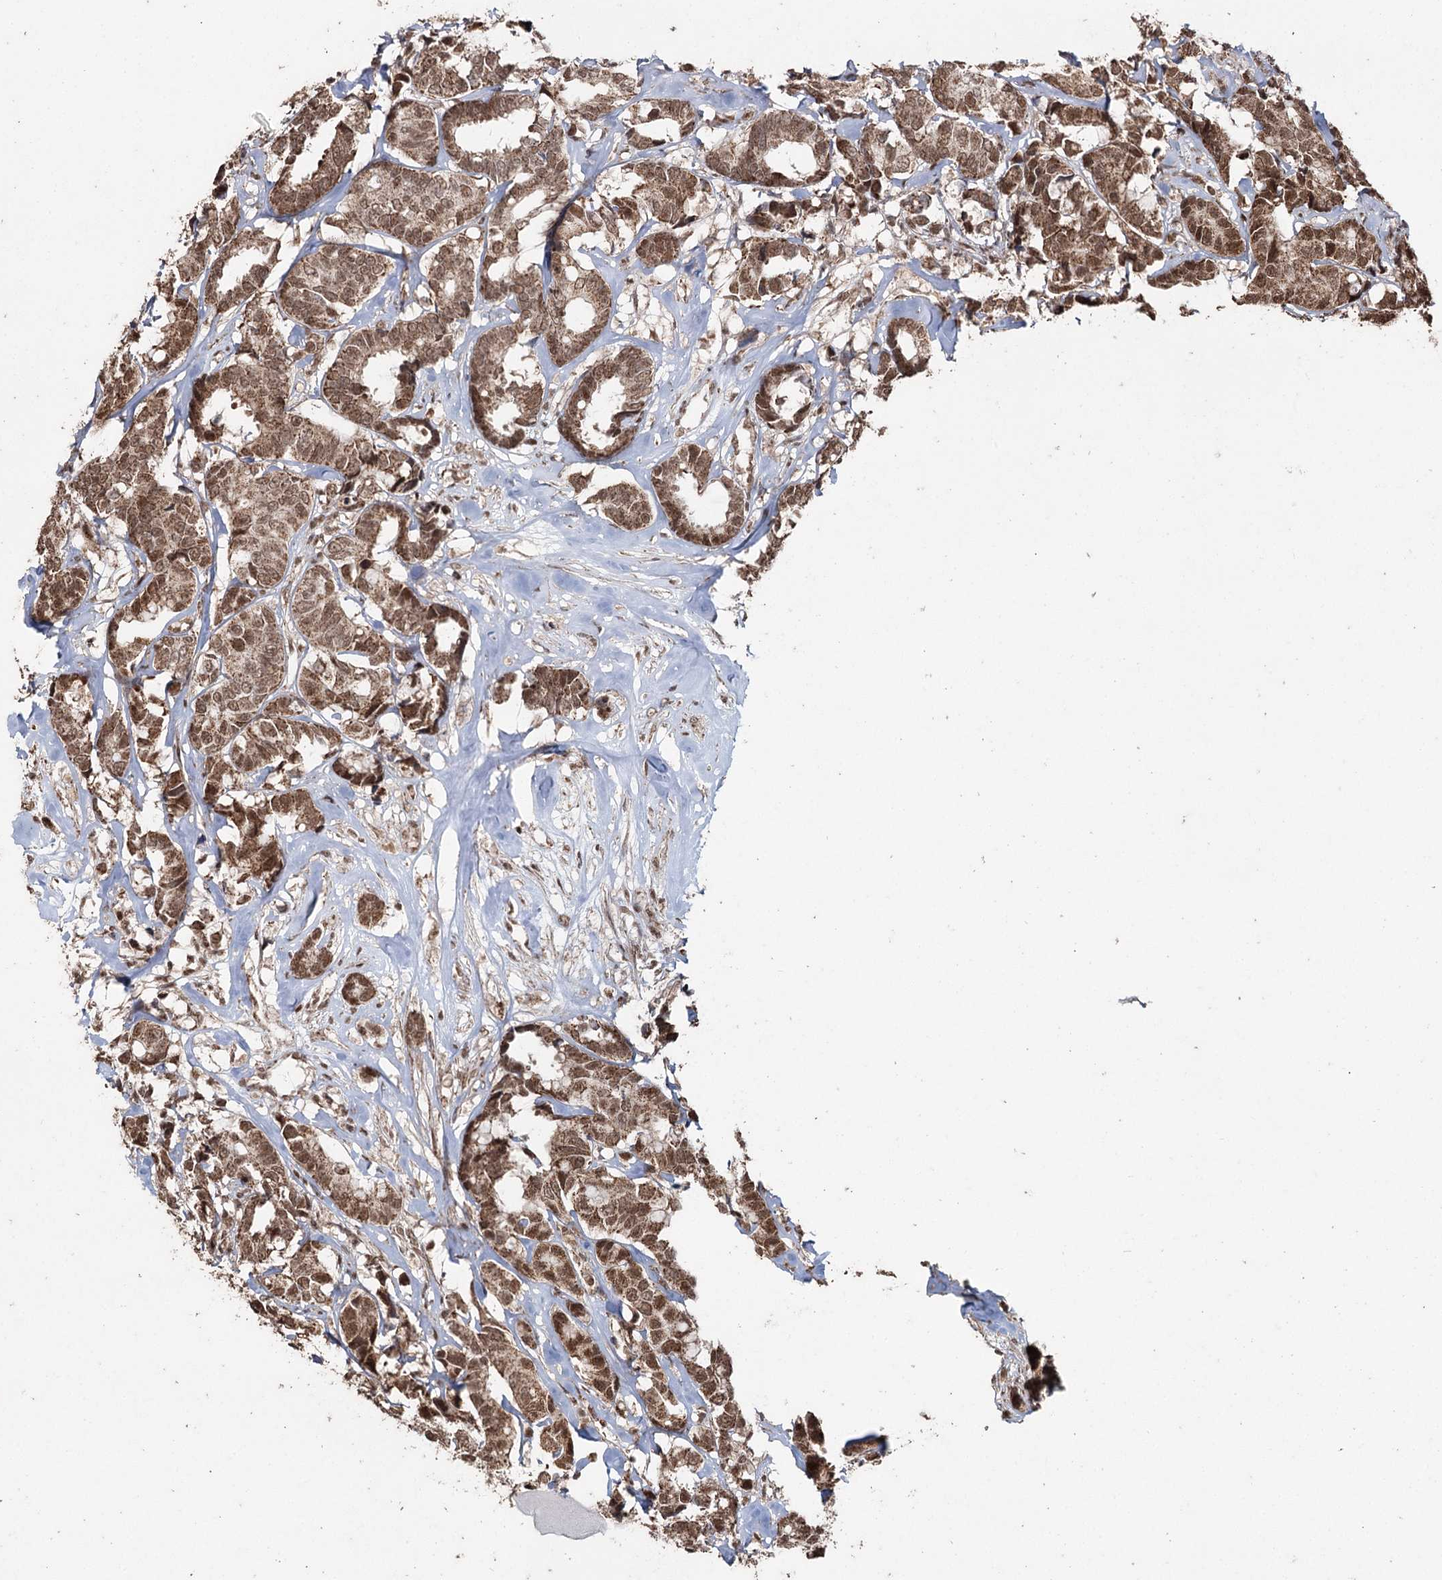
{"staining": {"intensity": "moderate", "quantity": ">75%", "location": "cytoplasmic/membranous,nuclear"}, "tissue": "breast cancer", "cell_type": "Tumor cells", "image_type": "cancer", "snomed": [{"axis": "morphology", "description": "Duct carcinoma"}, {"axis": "topography", "description": "Breast"}], "caption": "Breast cancer stained with immunohistochemistry reveals moderate cytoplasmic/membranous and nuclear positivity in about >75% of tumor cells. (DAB (3,3'-diaminobenzidine) IHC, brown staining for protein, blue staining for nuclei).", "gene": "PDHX", "patient": {"sex": "female", "age": 87}}